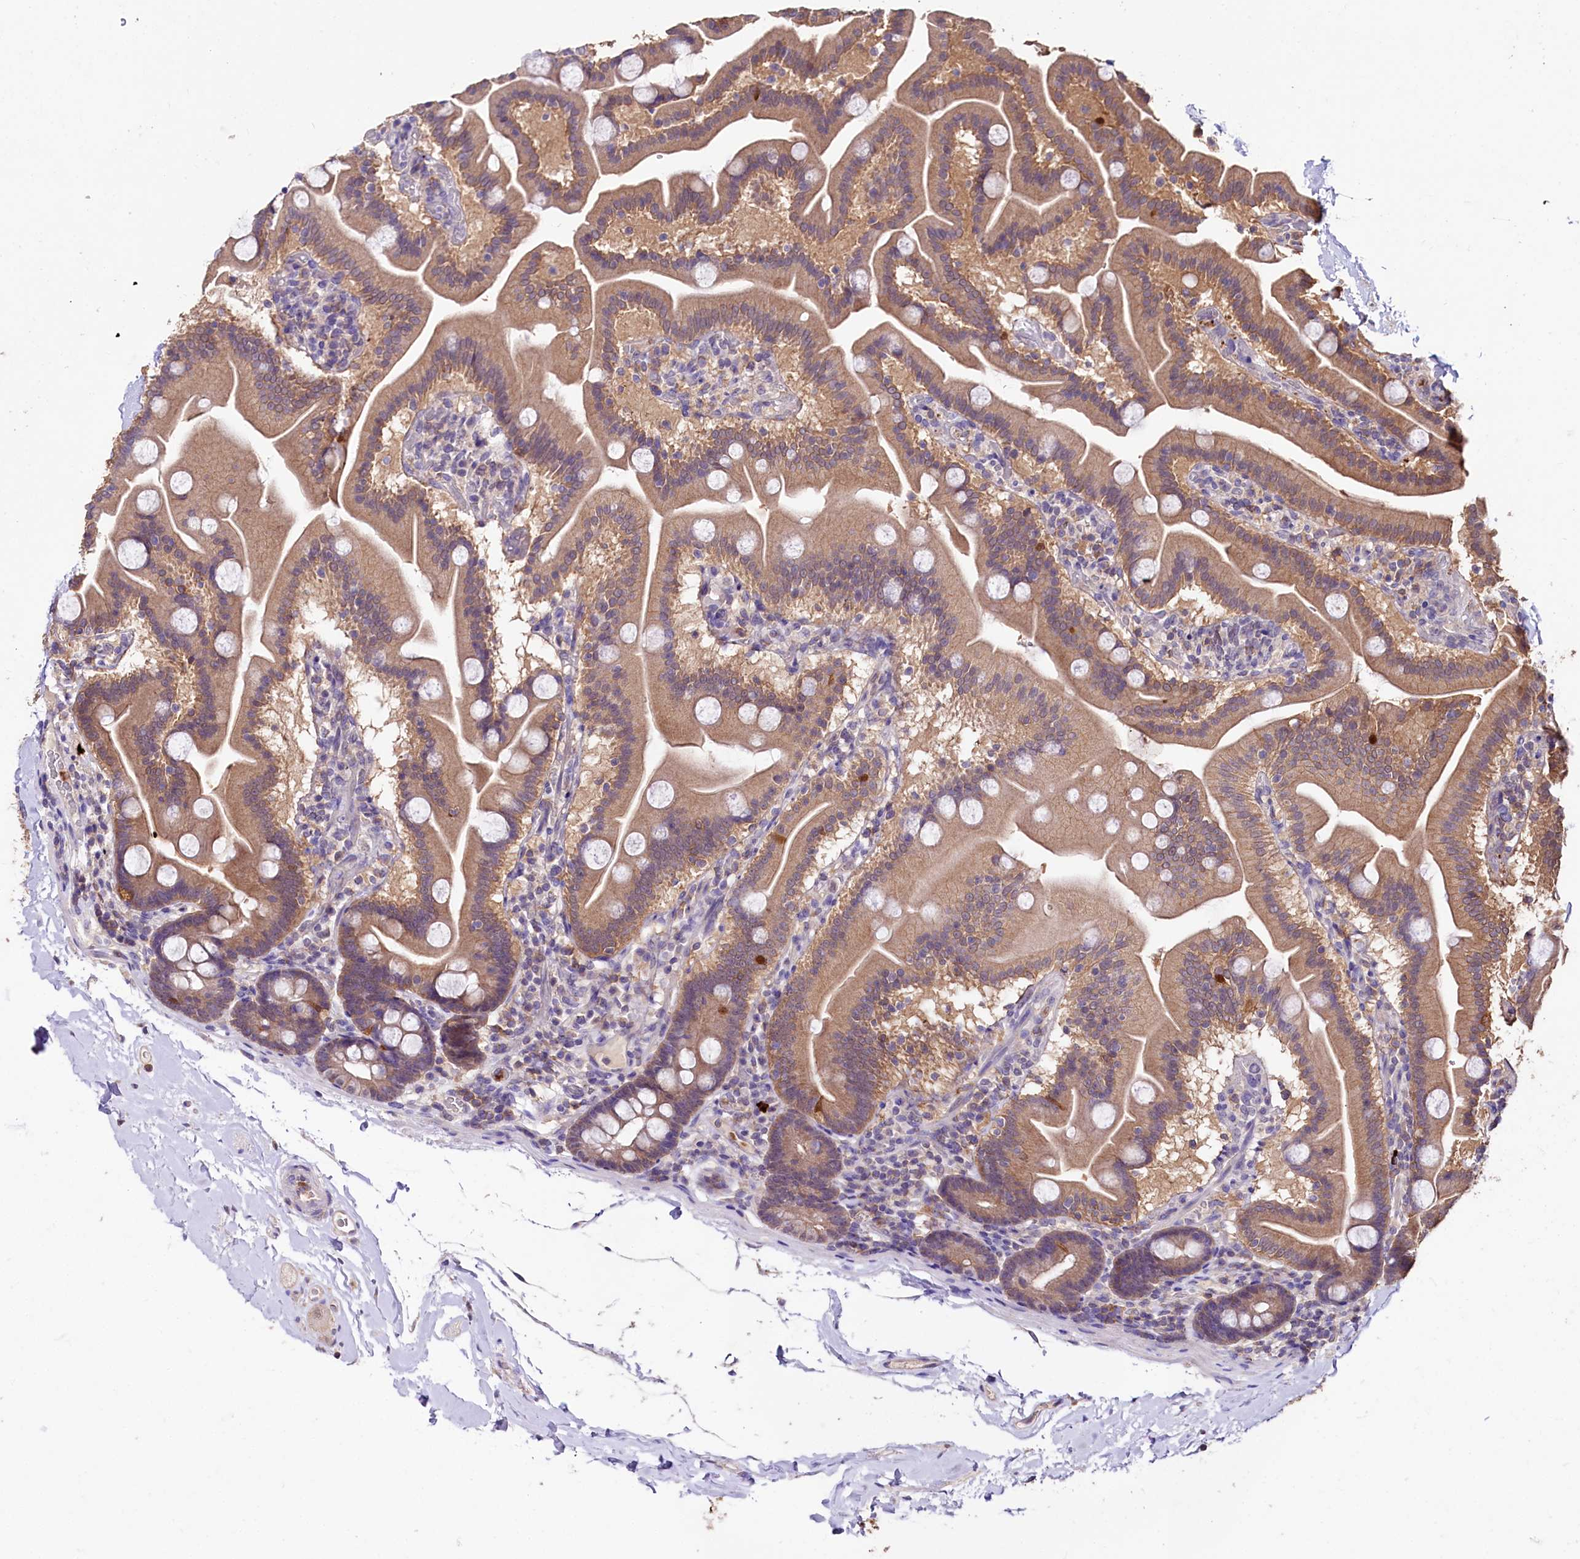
{"staining": {"intensity": "moderate", "quantity": ">75%", "location": "cytoplasmic/membranous"}, "tissue": "duodenum", "cell_type": "Glandular cells", "image_type": "normal", "snomed": [{"axis": "morphology", "description": "Normal tissue, NOS"}, {"axis": "topography", "description": "Duodenum"}], "caption": "Brown immunohistochemical staining in normal duodenum displays moderate cytoplasmic/membranous expression in about >75% of glandular cells. The protein is stained brown, and the nuclei are stained in blue (DAB IHC with brightfield microscopy, high magnification).", "gene": "KLRB1", "patient": {"sex": "male", "age": 55}}